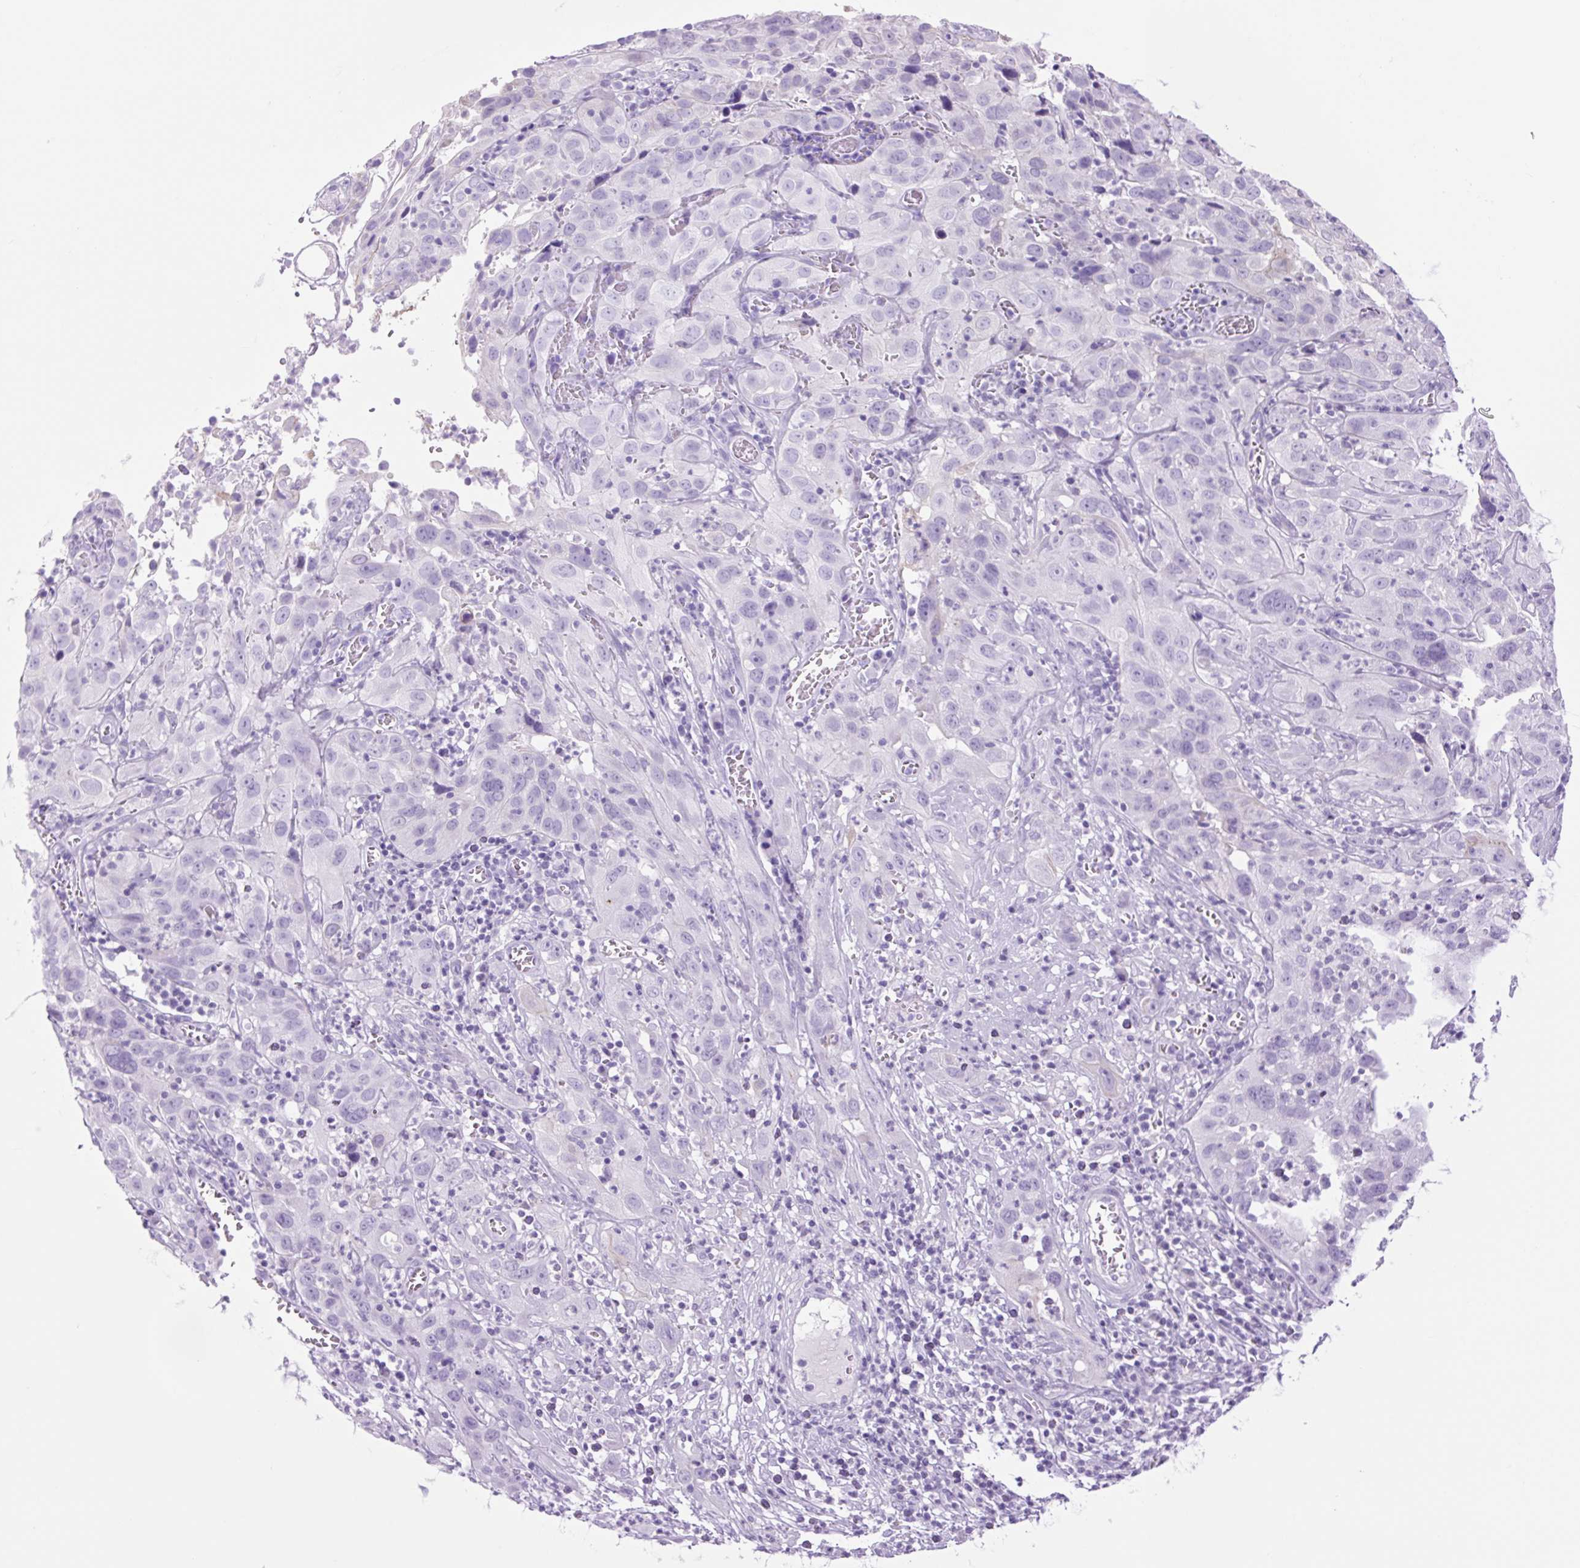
{"staining": {"intensity": "negative", "quantity": "none", "location": "none"}, "tissue": "cervical cancer", "cell_type": "Tumor cells", "image_type": "cancer", "snomed": [{"axis": "morphology", "description": "Squamous cell carcinoma, NOS"}, {"axis": "topography", "description": "Cervix"}], "caption": "Tumor cells are negative for brown protein staining in squamous cell carcinoma (cervical).", "gene": "TFF2", "patient": {"sex": "female", "age": 32}}